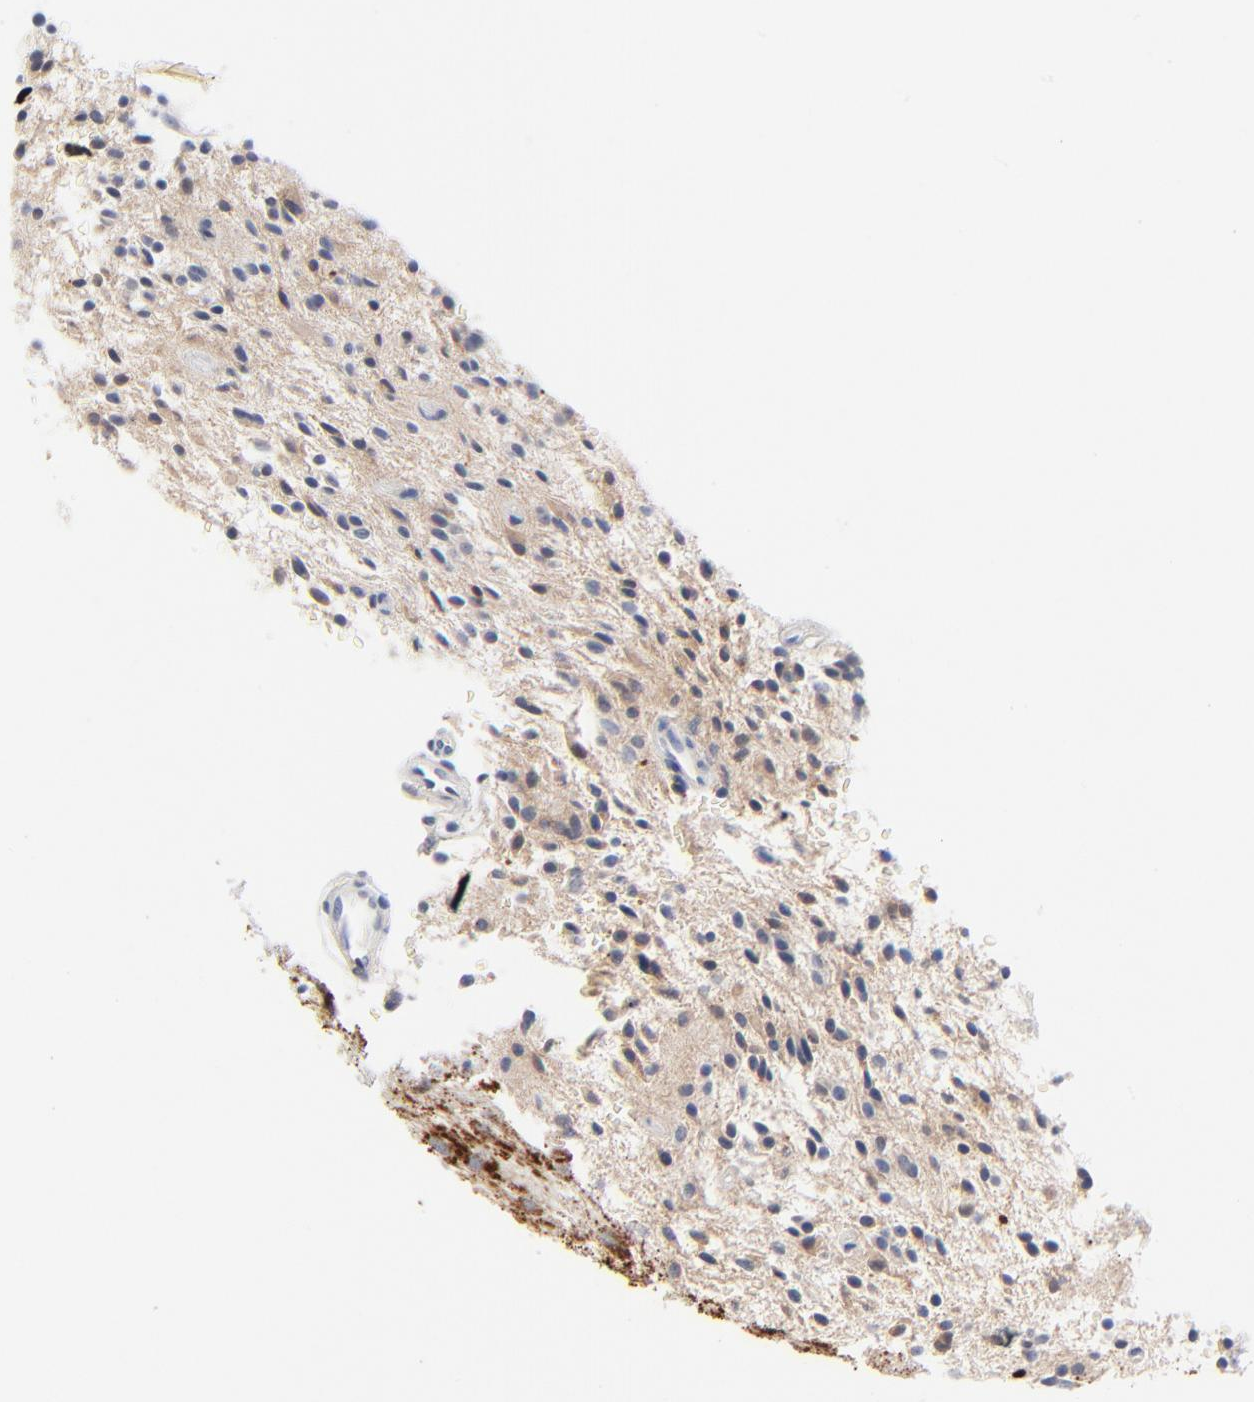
{"staining": {"intensity": "negative", "quantity": "none", "location": "none"}, "tissue": "glioma", "cell_type": "Tumor cells", "image_type": "cancer", "snomed": [{"axis": "morphology", "description": "Glioma, malignant, NOS"}, {"axis": "topography", "description": "Cerebellum"}], "caption": "A high-resolution histopathology image shows IHC staining of glioma (malignant), which reveals no significant staining in tumor cells.", "gene": "SERPINA4", "patient": {"sex": "female", "age": 10}}